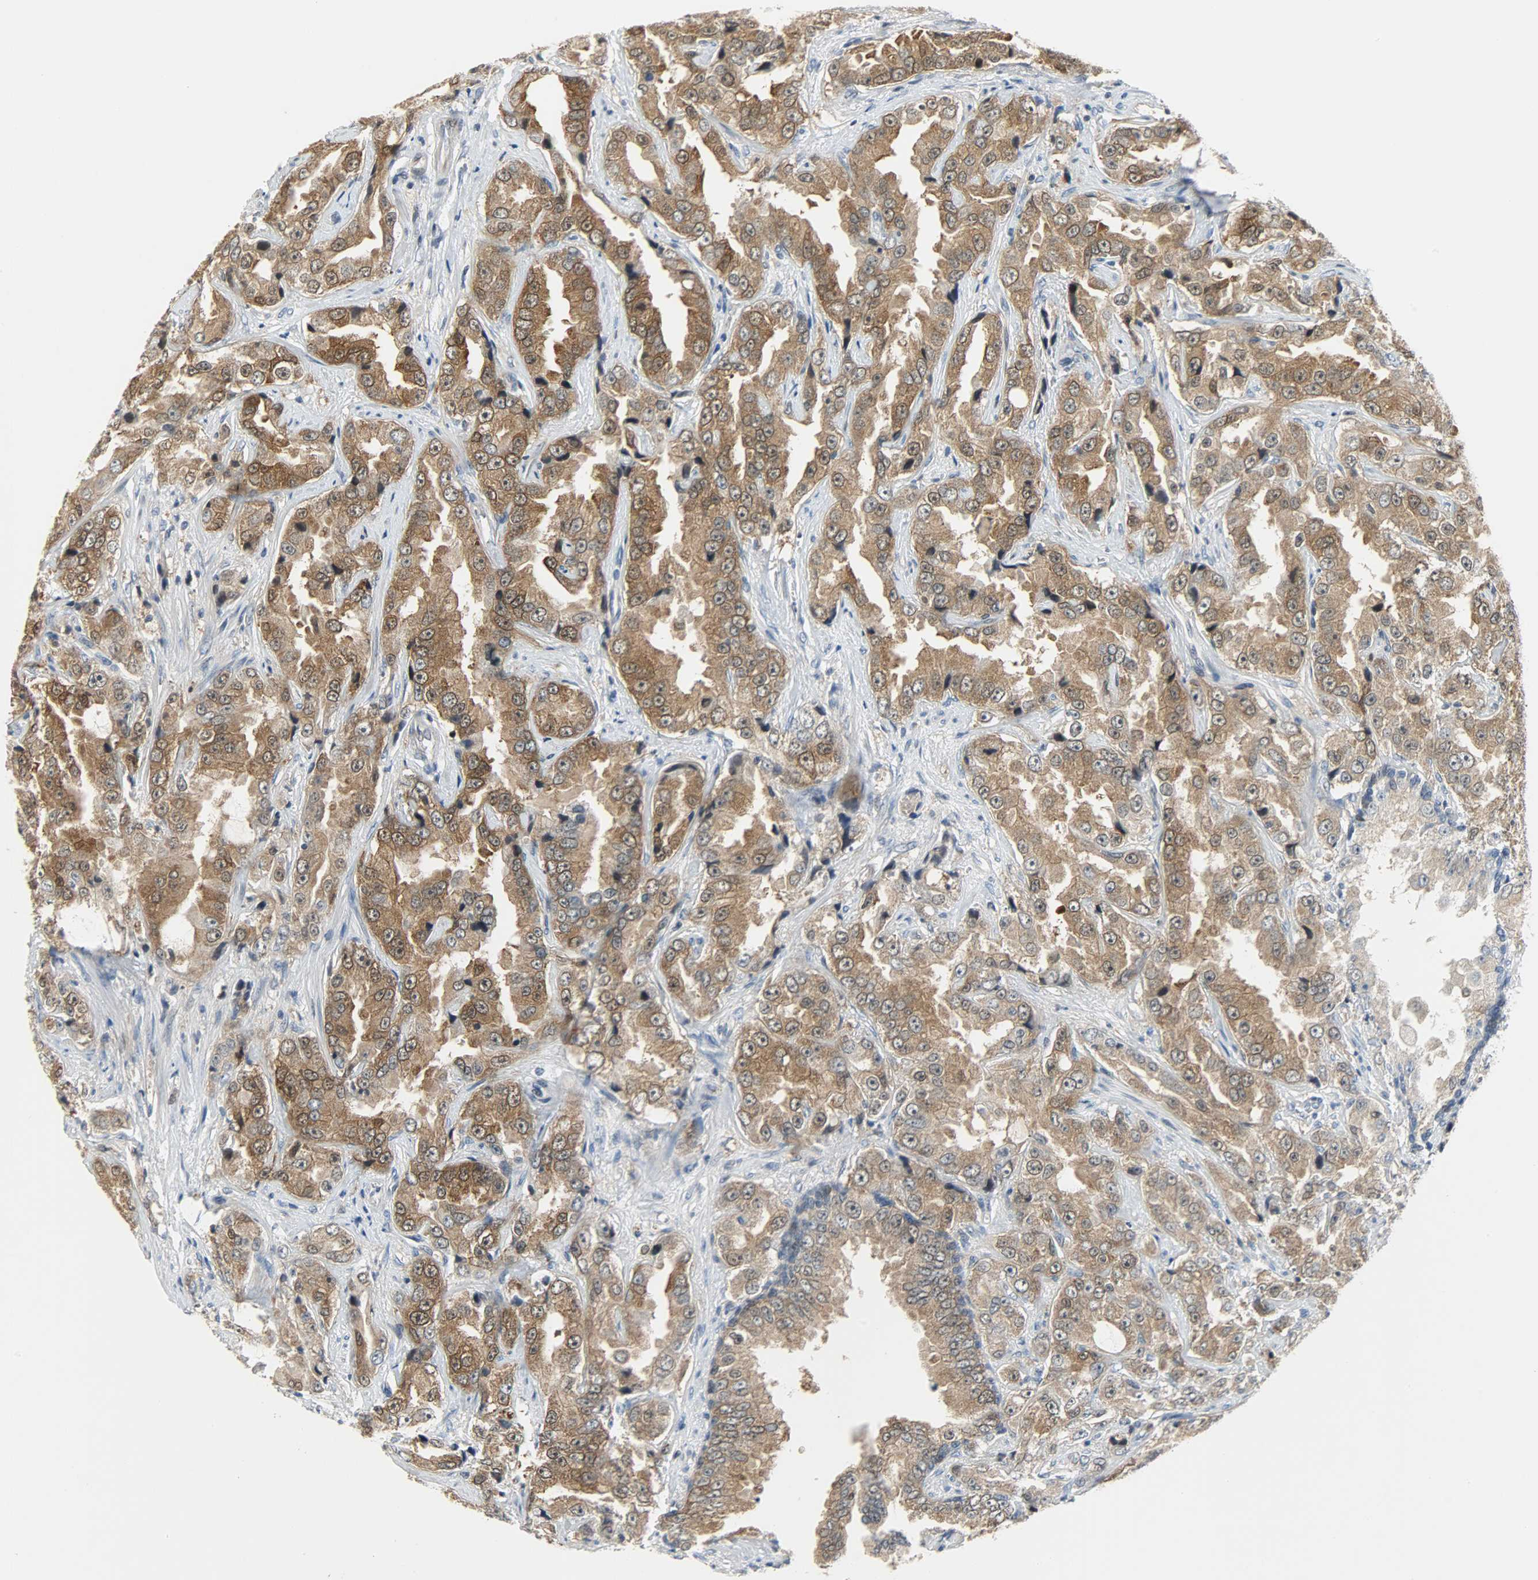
{"staining": {"intensity": "moderate", "quantity": ">75%", "location": "cytoplasmic/membranous"}, "tissue": "prostate cancer", "cell_type": "Tumor cells", "image_type": "cancer", "snomed": [{"axis": "morphology", "description": "Adenocarcinoma, High grade"}, {"axis": "topography", "description": "Prostate"}], "caption": "Prostate cancer stained with immunohistochemistry demonstrates moderate cytoplasmic/membranous expression in about >75% of tumor cells.", "gene": "EIF4EBP1", "patient": {"sex": "male", "age": 73}}